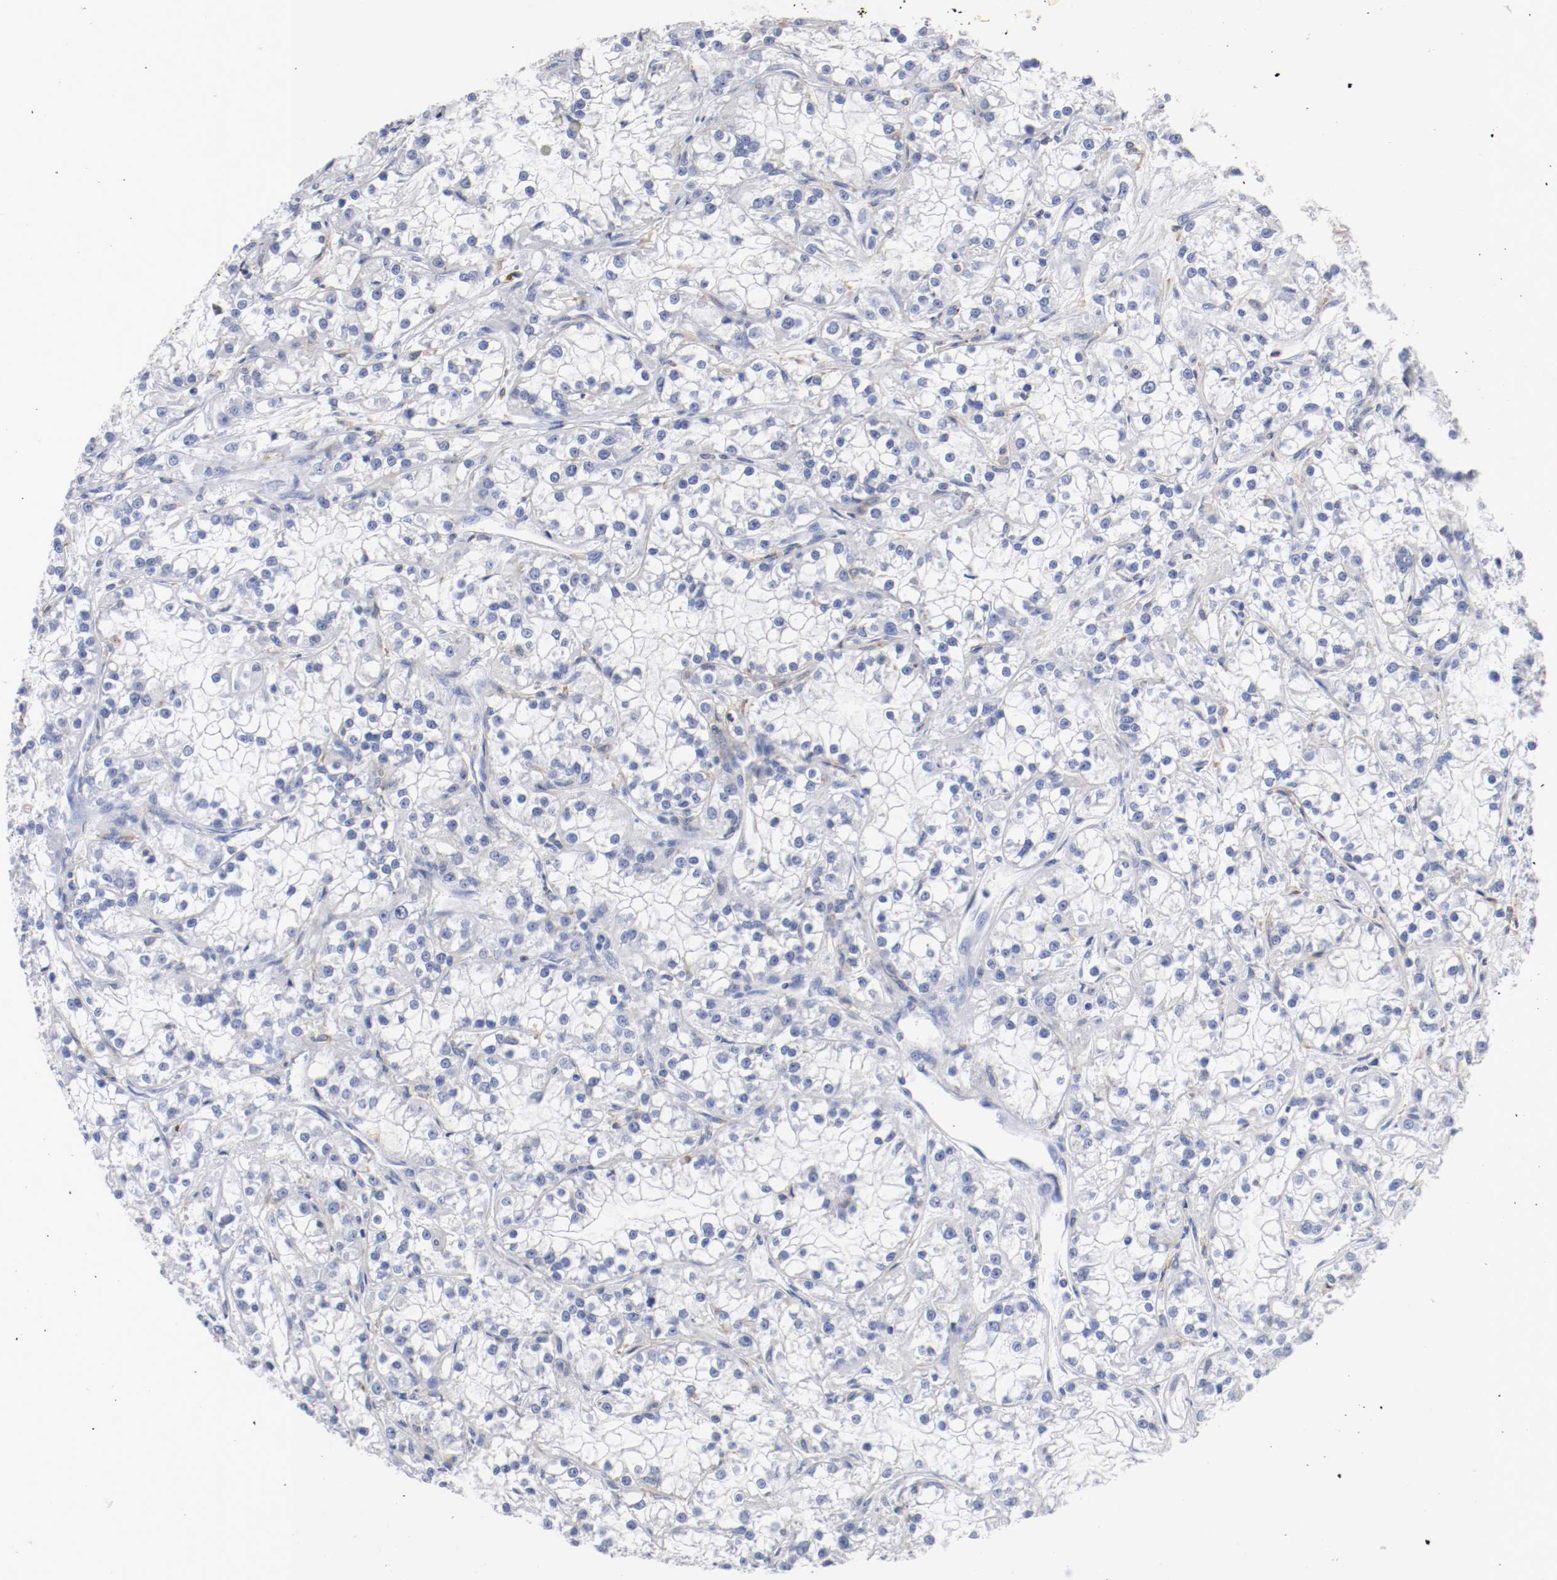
{"staining": {"intensity": "negative", "quantity": "none", "location": "none"}, "tissue": "renal cancer", "cell_type": "Tumor cells", "image_type": "cancer", "snomed": [{"axis": "morphology", "description": "Adenocarcinoma, NOS"}, {"axis": "topography", "description": "Kidney"}], "caption": "The immunohistochemistry (IHC) histopathology image has no significant expression in tumor cells of renal adenocarcinoma tissue.", "gene": "FGFBP1", "patient": {"sex": "female", "age": 52}}